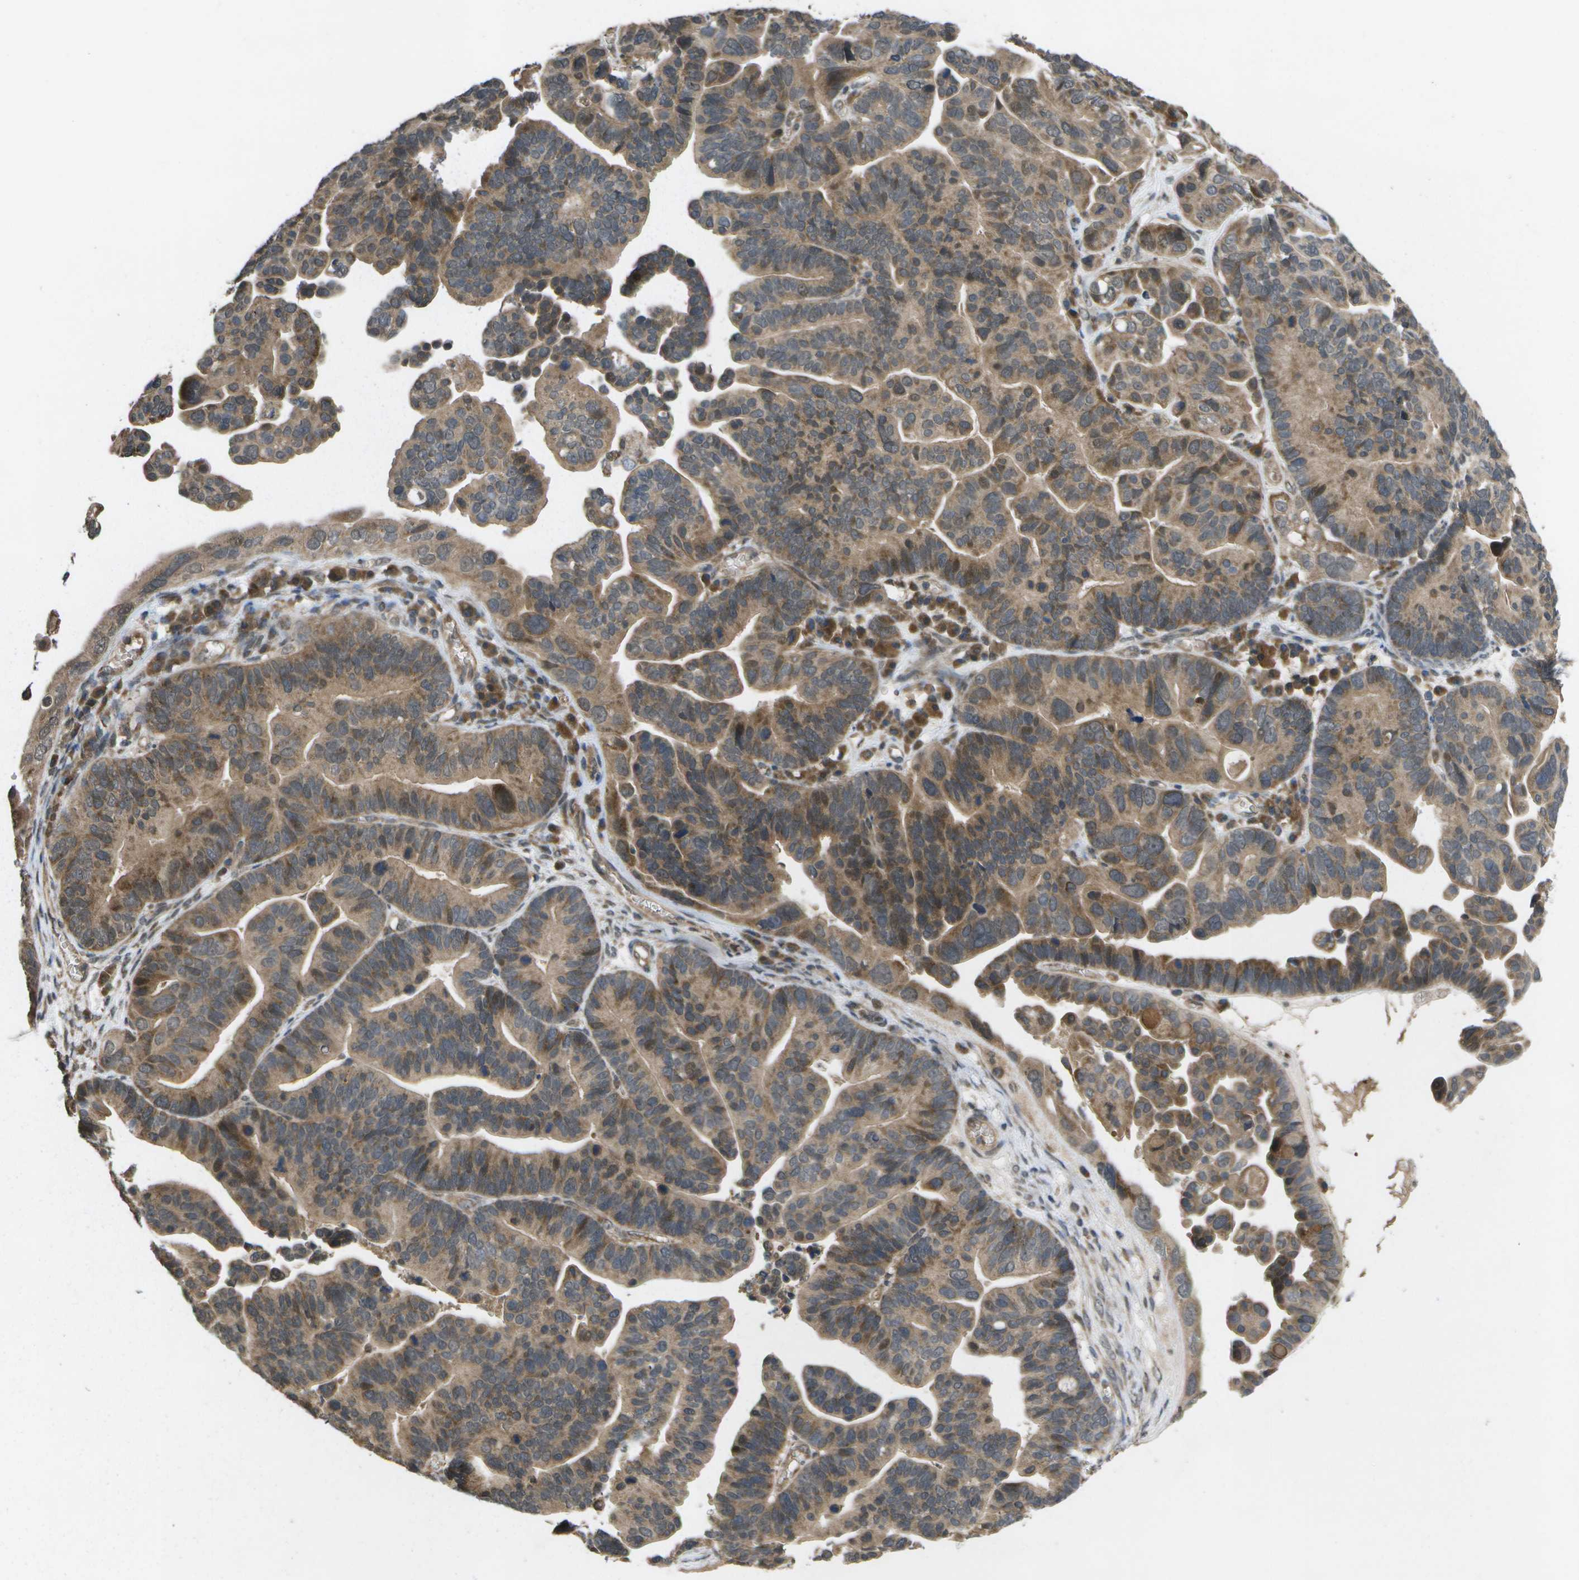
{"staining": {"intensity": "moderate", "quantity": ">75%", "location": "cytoplasmic/membranous"}, "tissue": "ovarian cancer", "cell_type": "Tumor cells", "image_type": "cancer", "snomed": [{"axis": "morphology", "description": "Cystadenocarcinoma, serous, NOS"}, {"axis": "topography", "description": "Ovary"}], "caption": "Tumor cells display medium levels of moderate cytoplasmic/membranous expression in about >75% of cells in ovarian serous cystadenocarcinoma. (DAB (3,3'-diaminobenzidine) IHC with brightfield microscopy, high magnification).", "gene": "ALAS1", "patient": {"sex": "female", "age": 56}}